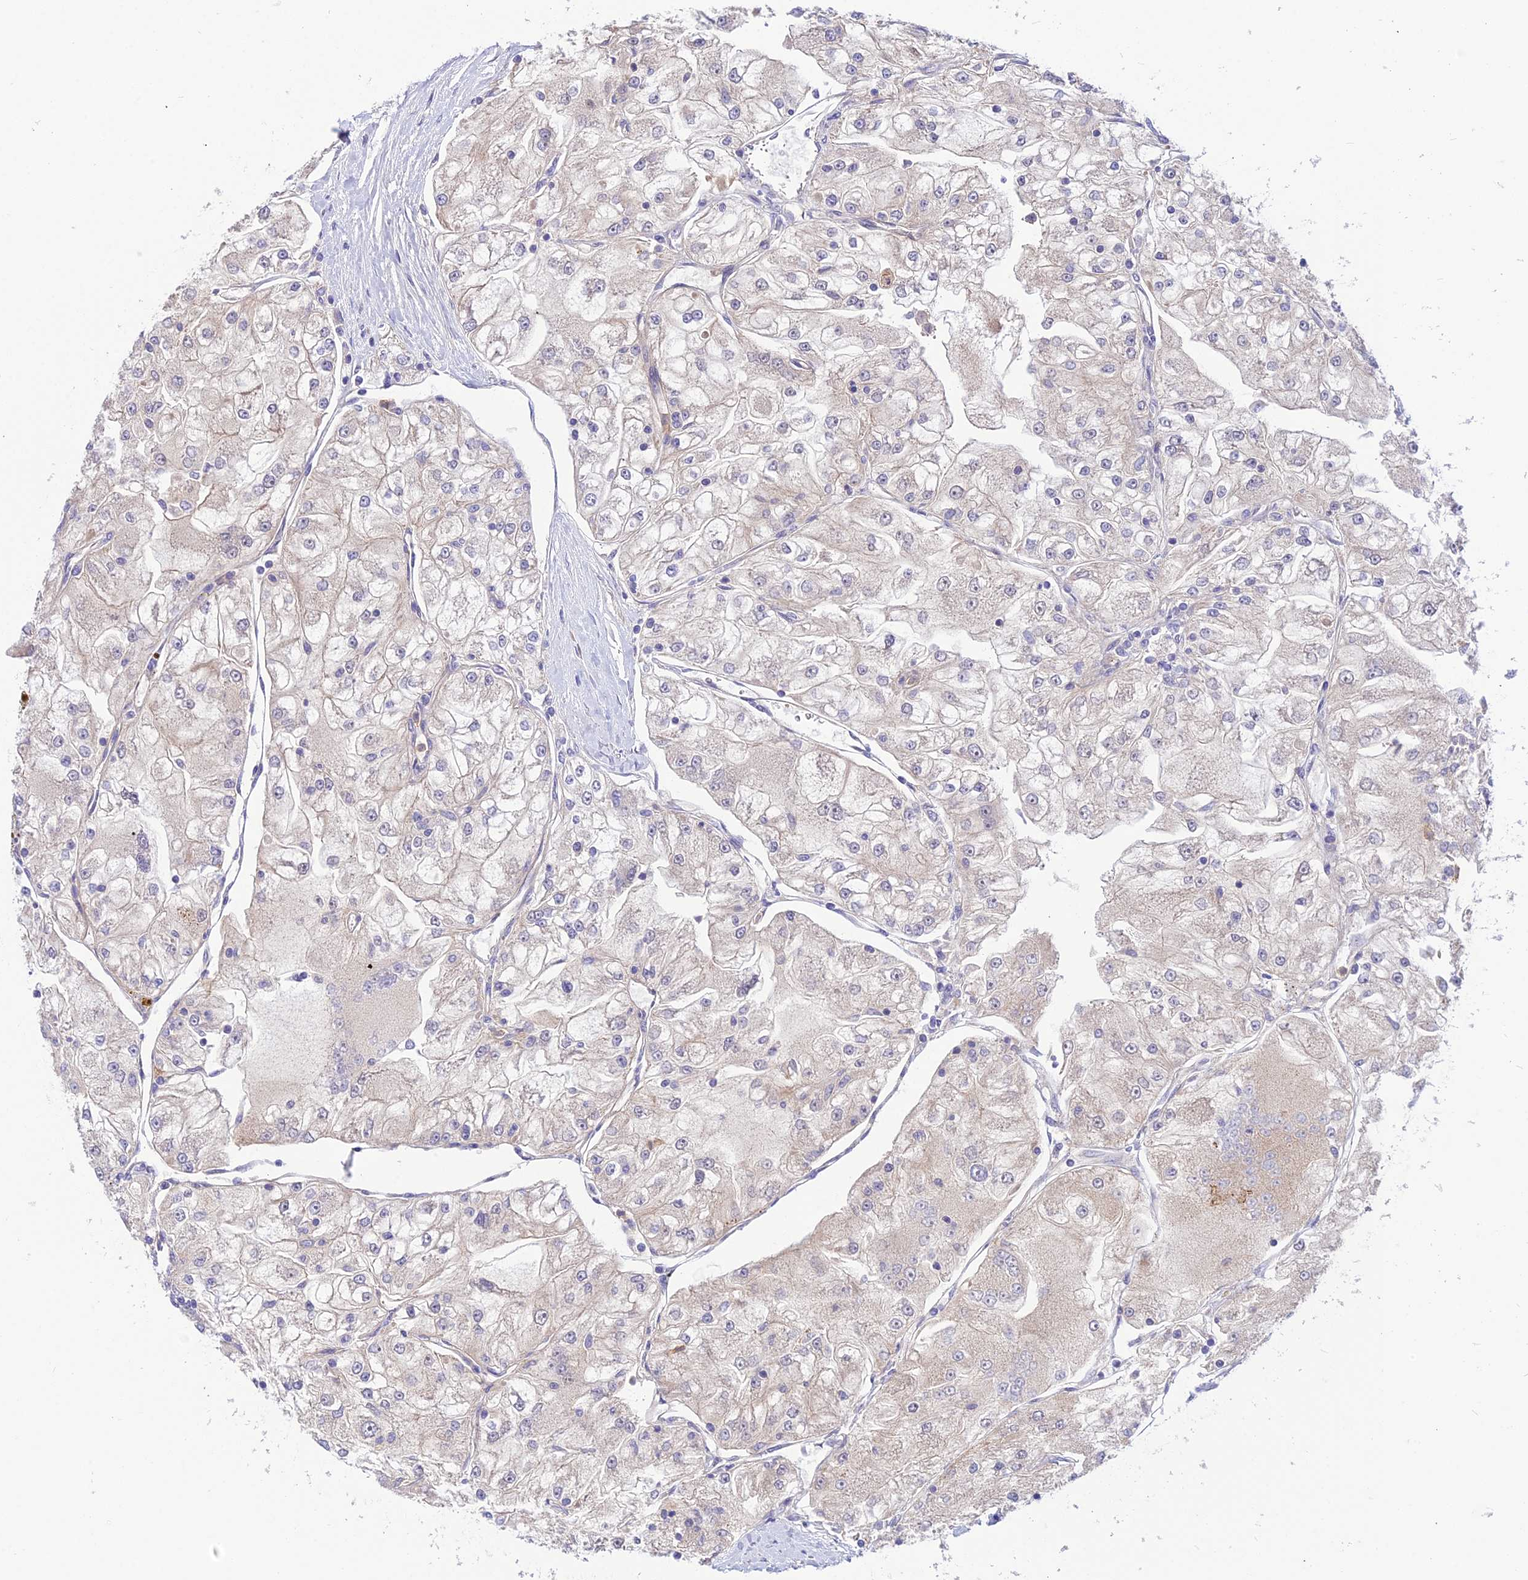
{"staining": {"intensity": "negative", "quantity": "none", "location": "none"}, "tissue": "renal cancer", "cell_type": "Tumor cells", "image_type": "cancer", "snomed": [{"axis": "morphology", "description": "Adenocarcinoma, NOS"}, {"axis": "topography", "description": "Kidney"}], "caption": "The photomicrograph demonstrates no staining of tumor cells in renal cancer. (DAB (3,3'-diaminobenzidine) IHC, high magnification).", "gene": "TRIM43B", "patient": {"sex": "female", "age": 72}}